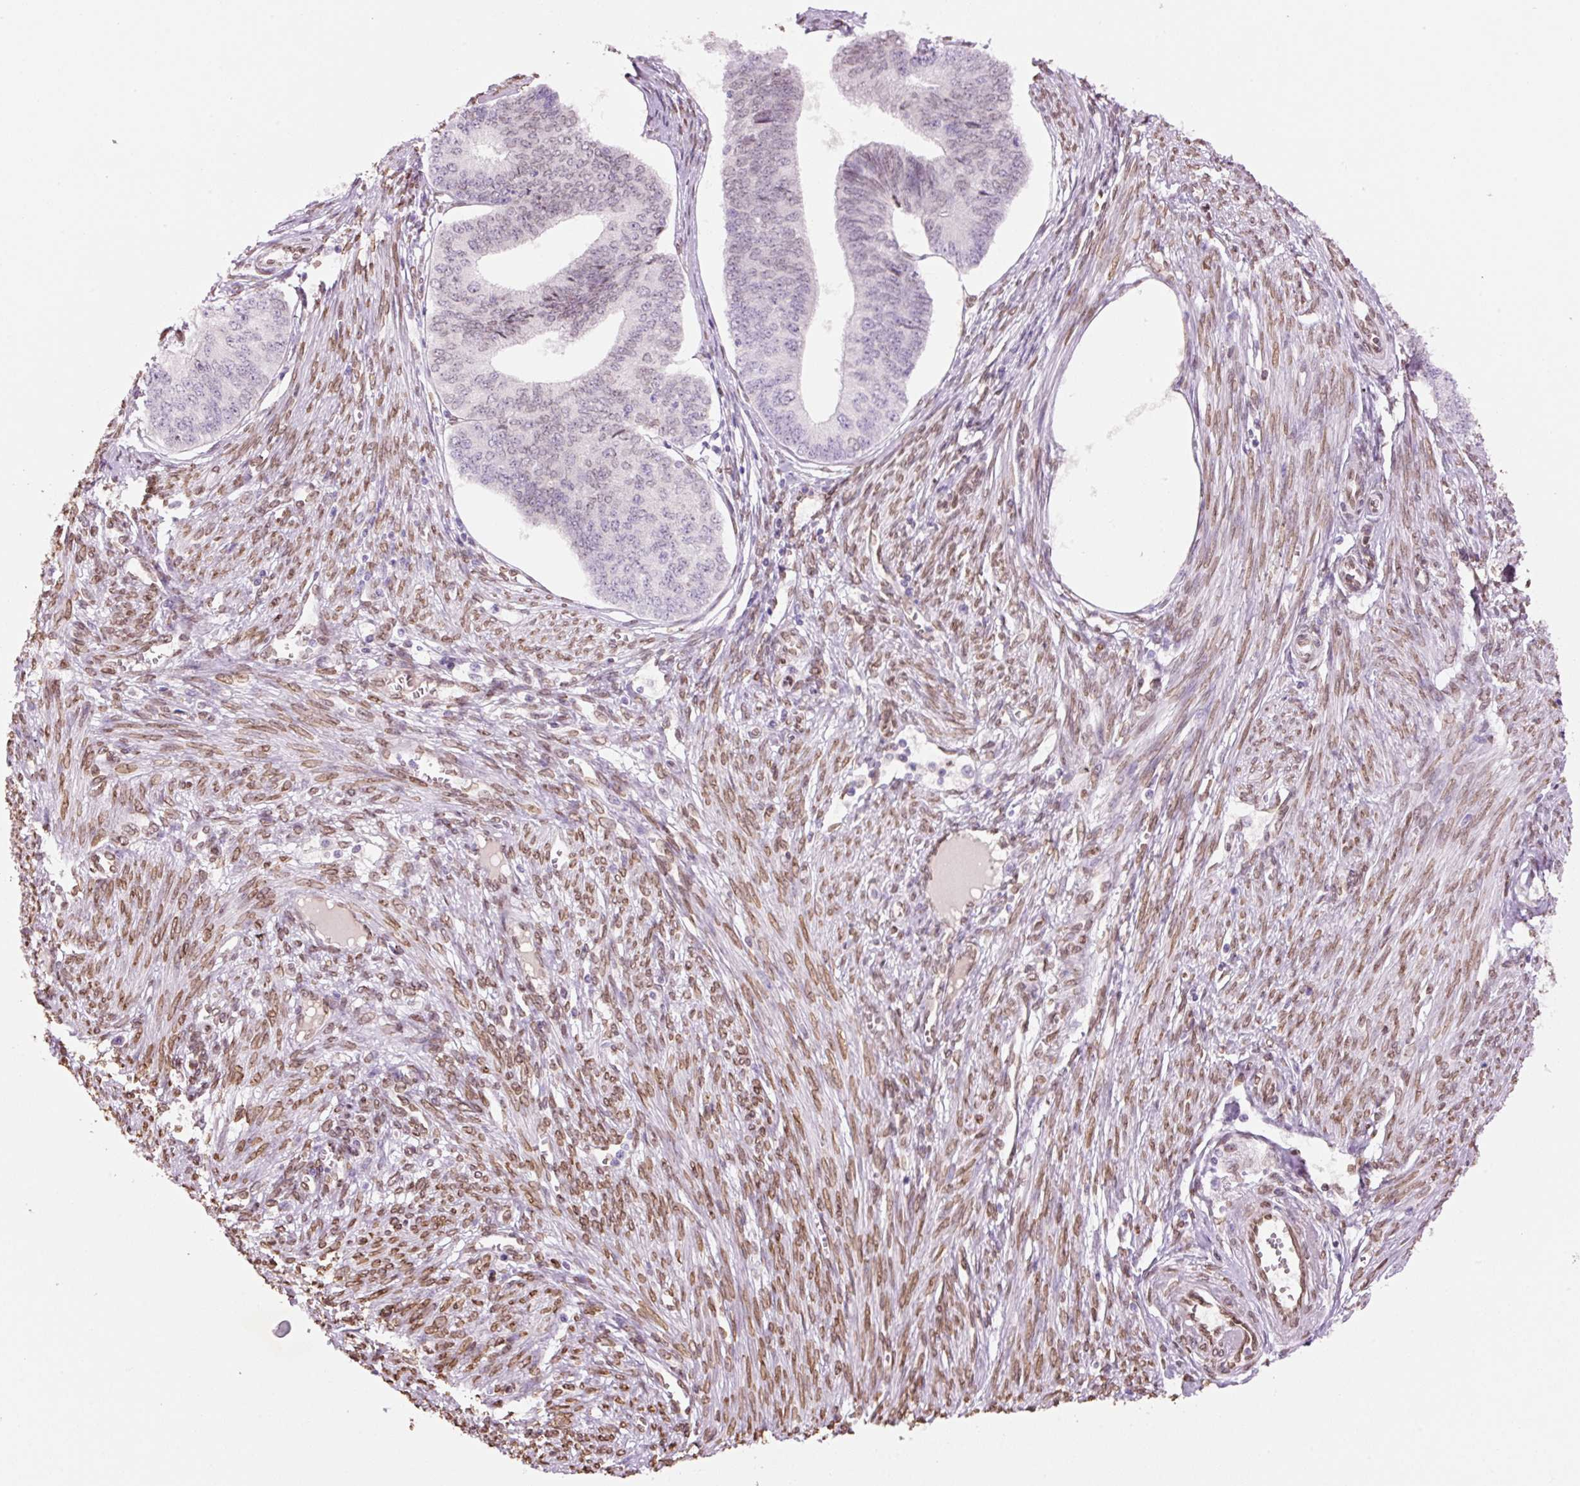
{"staining": {"intensity": "negative", "quantity": "none", "location": "none"}, "tissue": "endometrial cancer", "cell_type": "Tumor cells", "image_type": "cancer", "snomed": [{"axis": "morphology", "description": "Adenocarcinoma, NOS"}, {"axis": "topography", "description": "Endometrium"}], "caption": "Immunohistochemistry (IHC) of human endometrial cancer (adenocarcinoma) reveals no expression in tumor cells. Nuclei are stained in blue.", "gene": "ZNF224", "patient": {"sex": "female", "age": 68}}